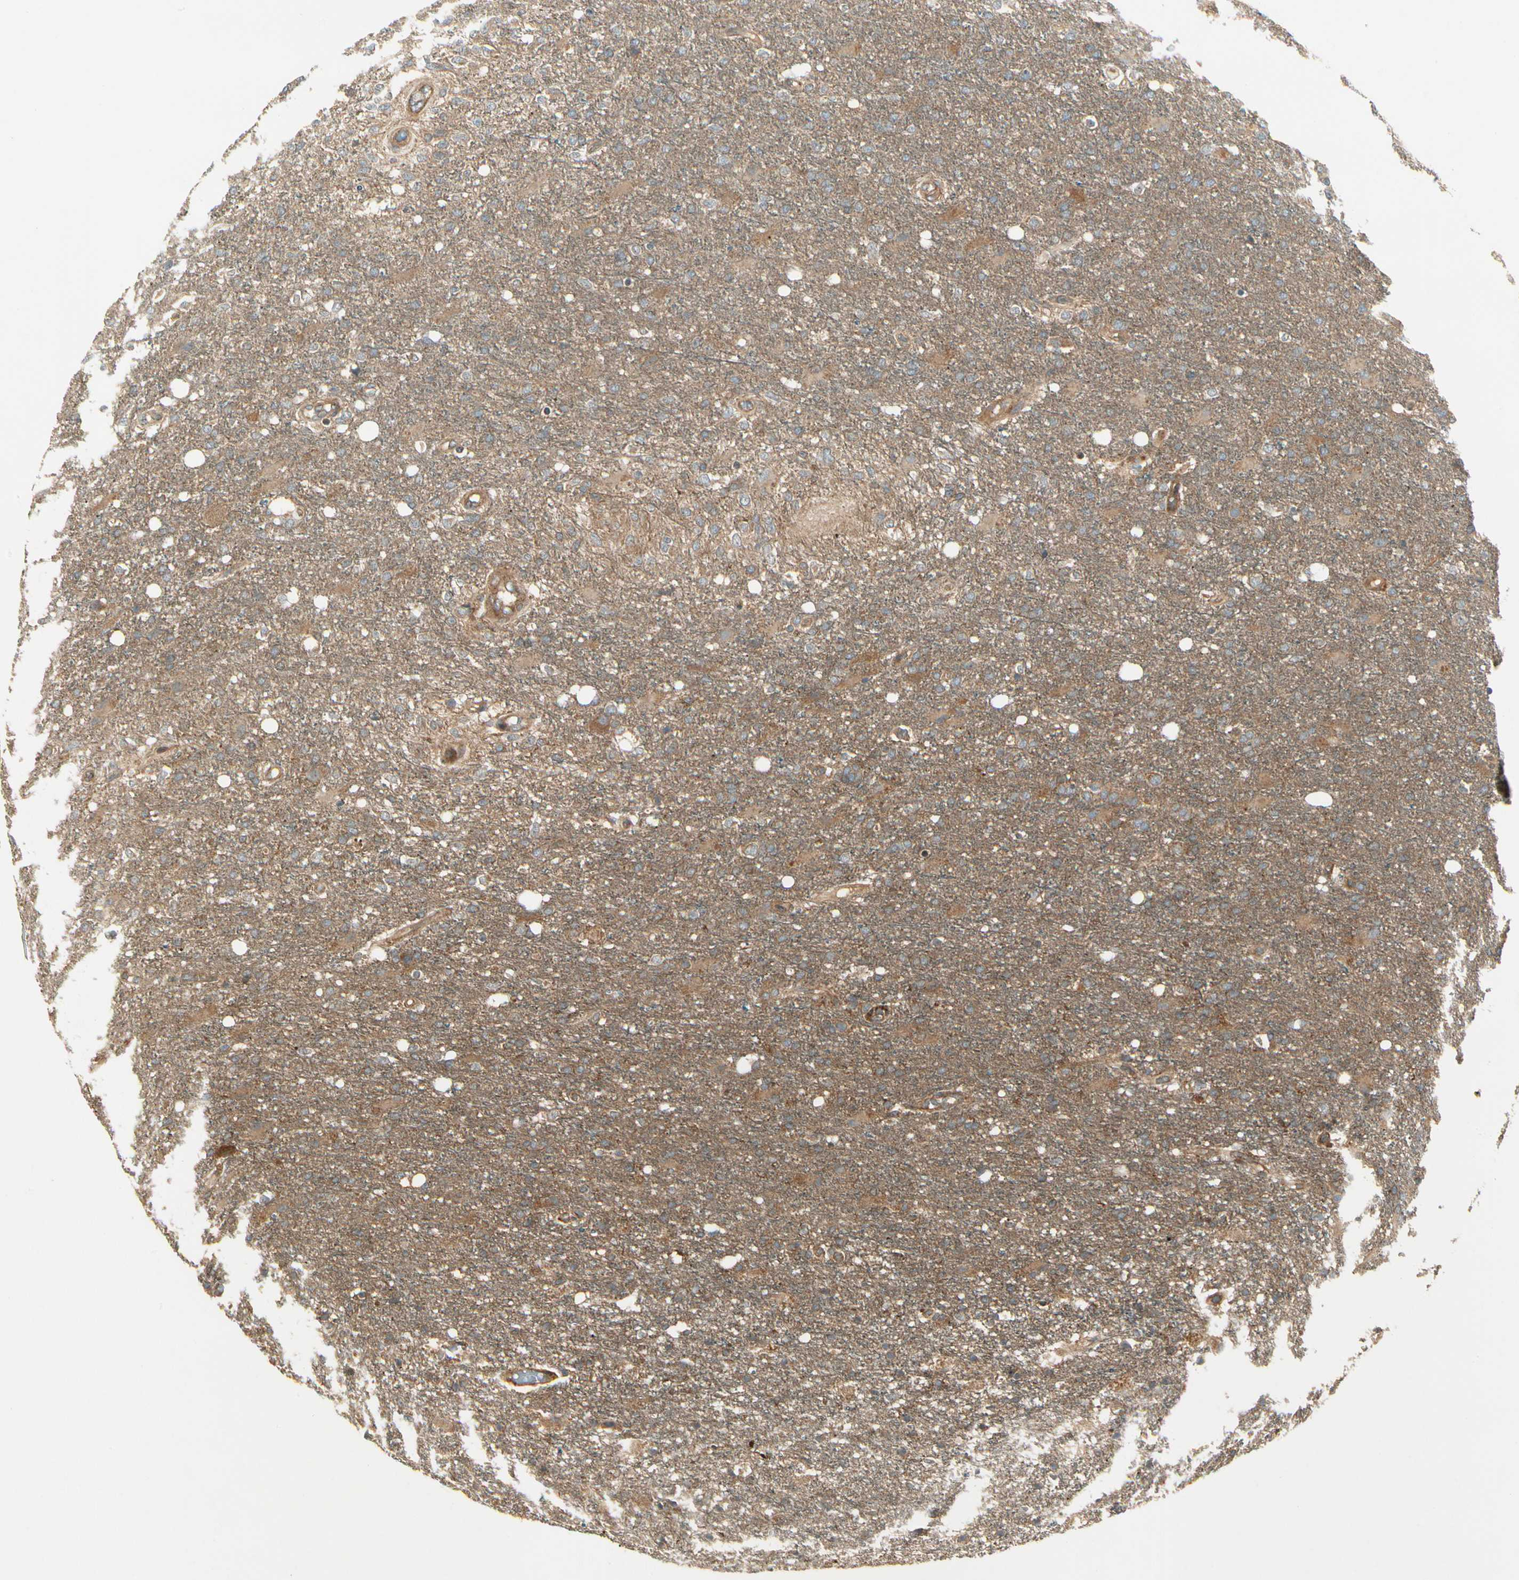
{"staining": {"intensity": "moderate", "quantity": ">75%", "location": "cytoplasmic/membranous"}, "tissue": "glioma", "cell_type": "Tumor cells", "image_type": "cancer", "snomed": [{"axis": "morphology", "description": "Normal tissue, NOS"}, {"axis": "morphology", "description": "Glioma, malignant, High grade"}, {"axis": "topography", "description": "Cerebral cortex"}], "caption": "A medium amount of moderate cytoplasmic/membranous expression is identified in about >75% of tumor cells in glioma tissue. Using DAB (brown) and hematoxylin (blue) stains, captured at high magnification using brightfield microscopy.", "gene": "FKBP15", "patient": {"sex": "male", "age": 77}}